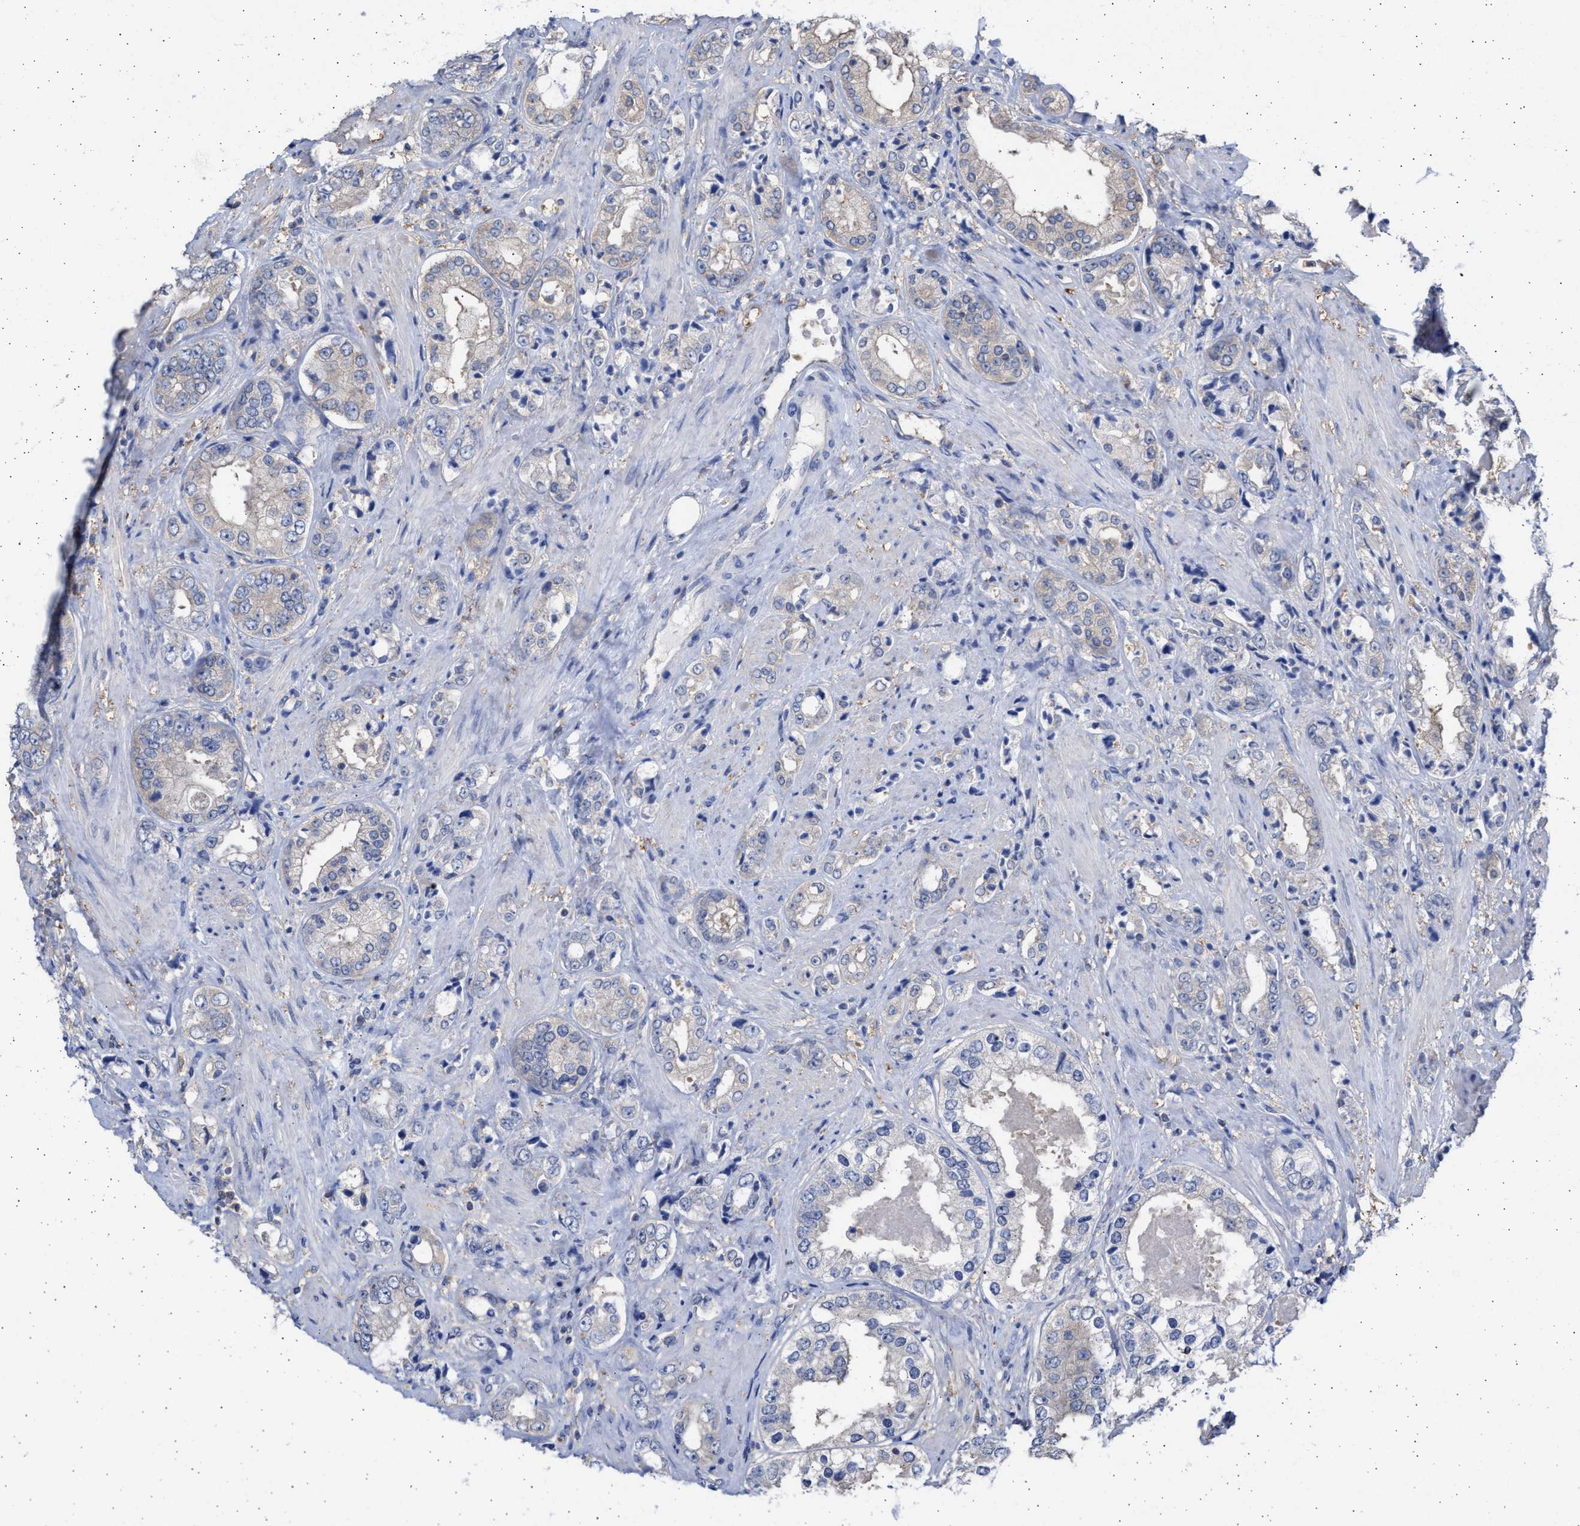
{"staining": {"intensity": "negative", "quantity": "none", "location": "none"}, "tissue": "prostate cancer", "cell_type": "Tumor cells", "image_type": "cancer", "snomed": [{"axis": "morphology", "description": "Adenocarcinoma, High grade"}, {"axis": "topography", "description": "Prostate"}], "caption": "High power microscopy micrograph of an immunohistochemistry micrograph of prostate cancer, revealing no significant expression in tumor cells. Nuclei are stained in blue.", "gene": "ALDOC", "patient": {"sex": "male", "age": 61}}